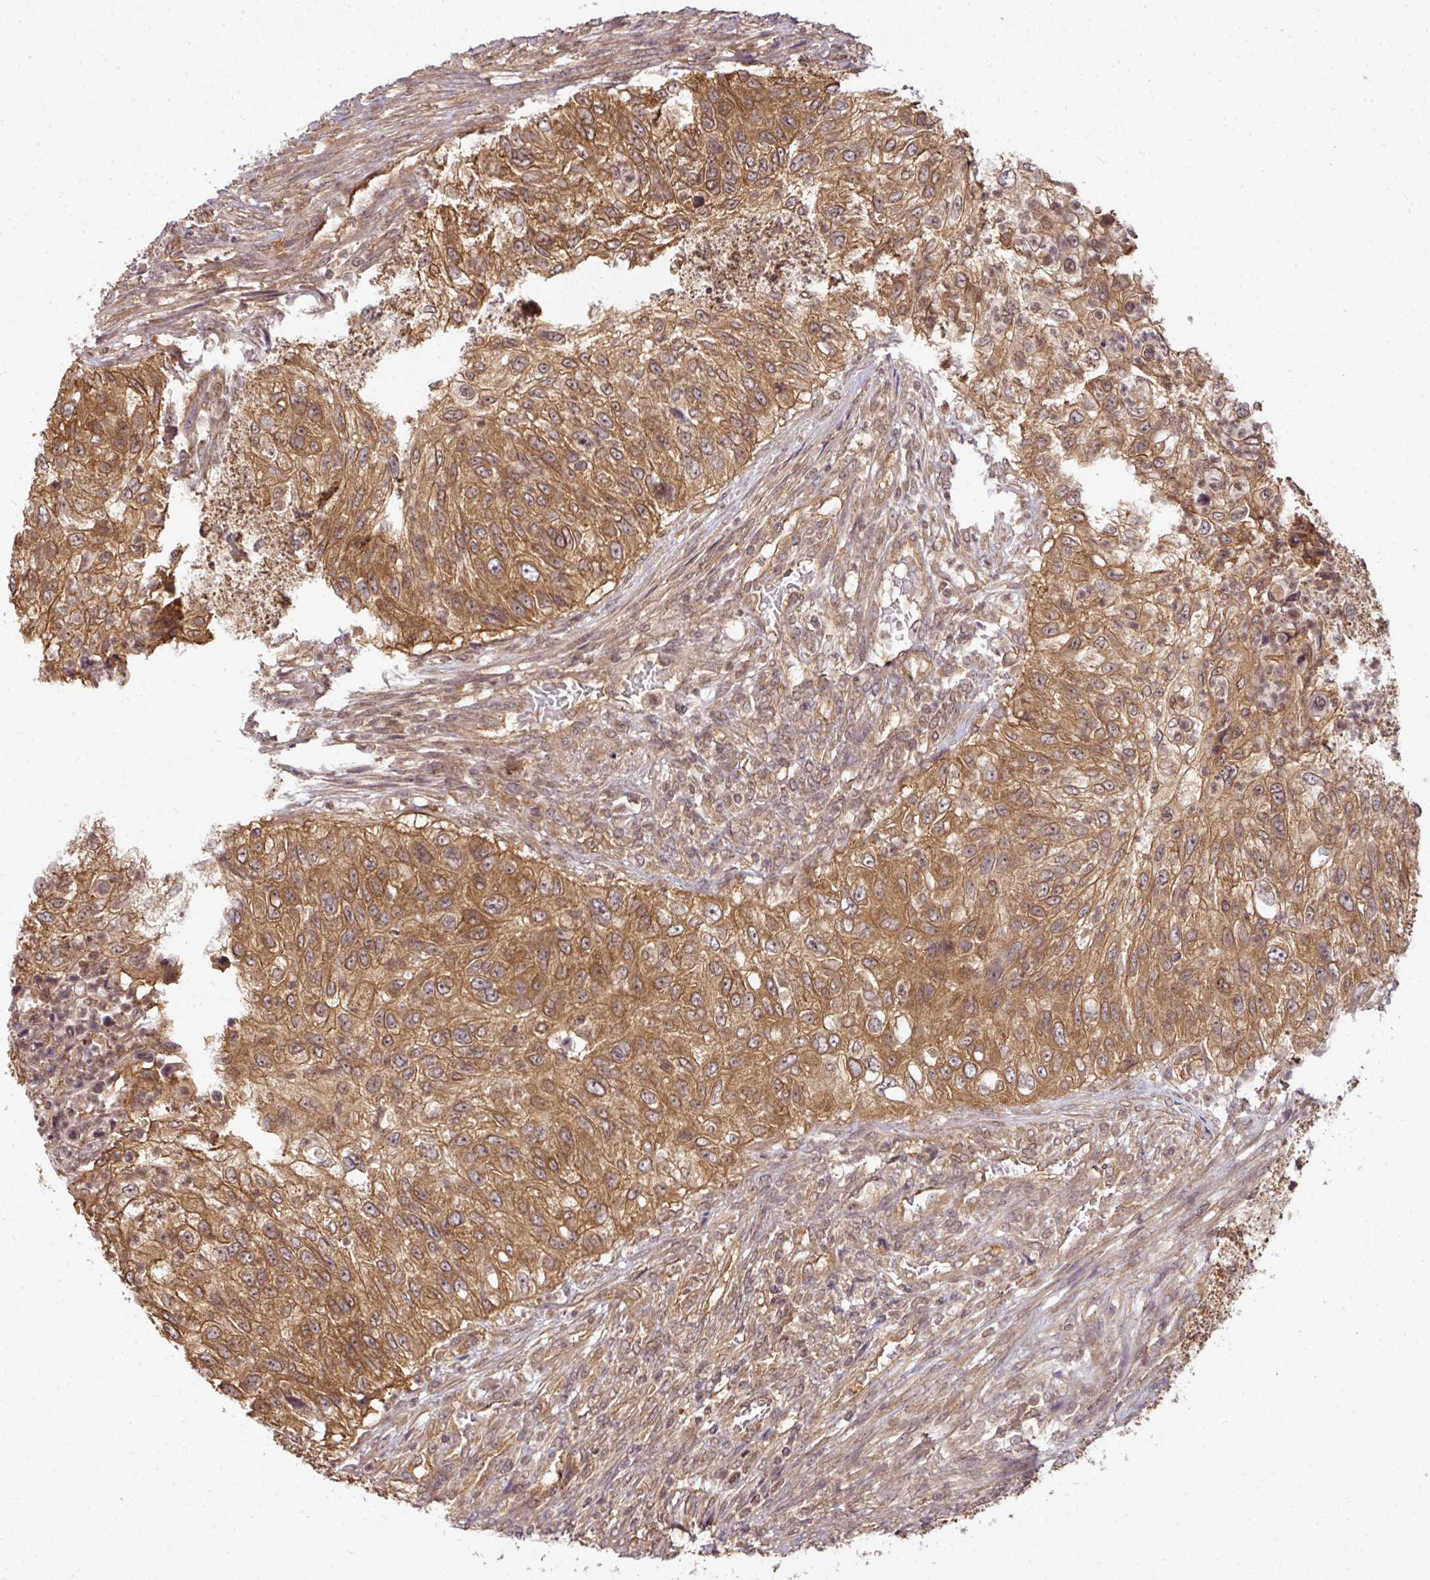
{"staining": {"intensity": "moderate", "quantity": ">75%", "location": "cytoplasmic/membranous"}, "tissue": "urothelial cancer", "cell_type": "Tumor cells", "image_type": "cancer", "snomed": [{"axis": "morphology", "description": "Urothelial carcinoma, High grade"}, {"axis": "topography", "description": "Urinary bladder"}], "caption": "Protein analysis of high-grade urothelial carcinoma tissue shows moderate cytoplasmic/membranous staining in approximately >75% of tumor cells.", "gene": "ANKRD18A", "patient": {"sex": "female", "age": 60}}